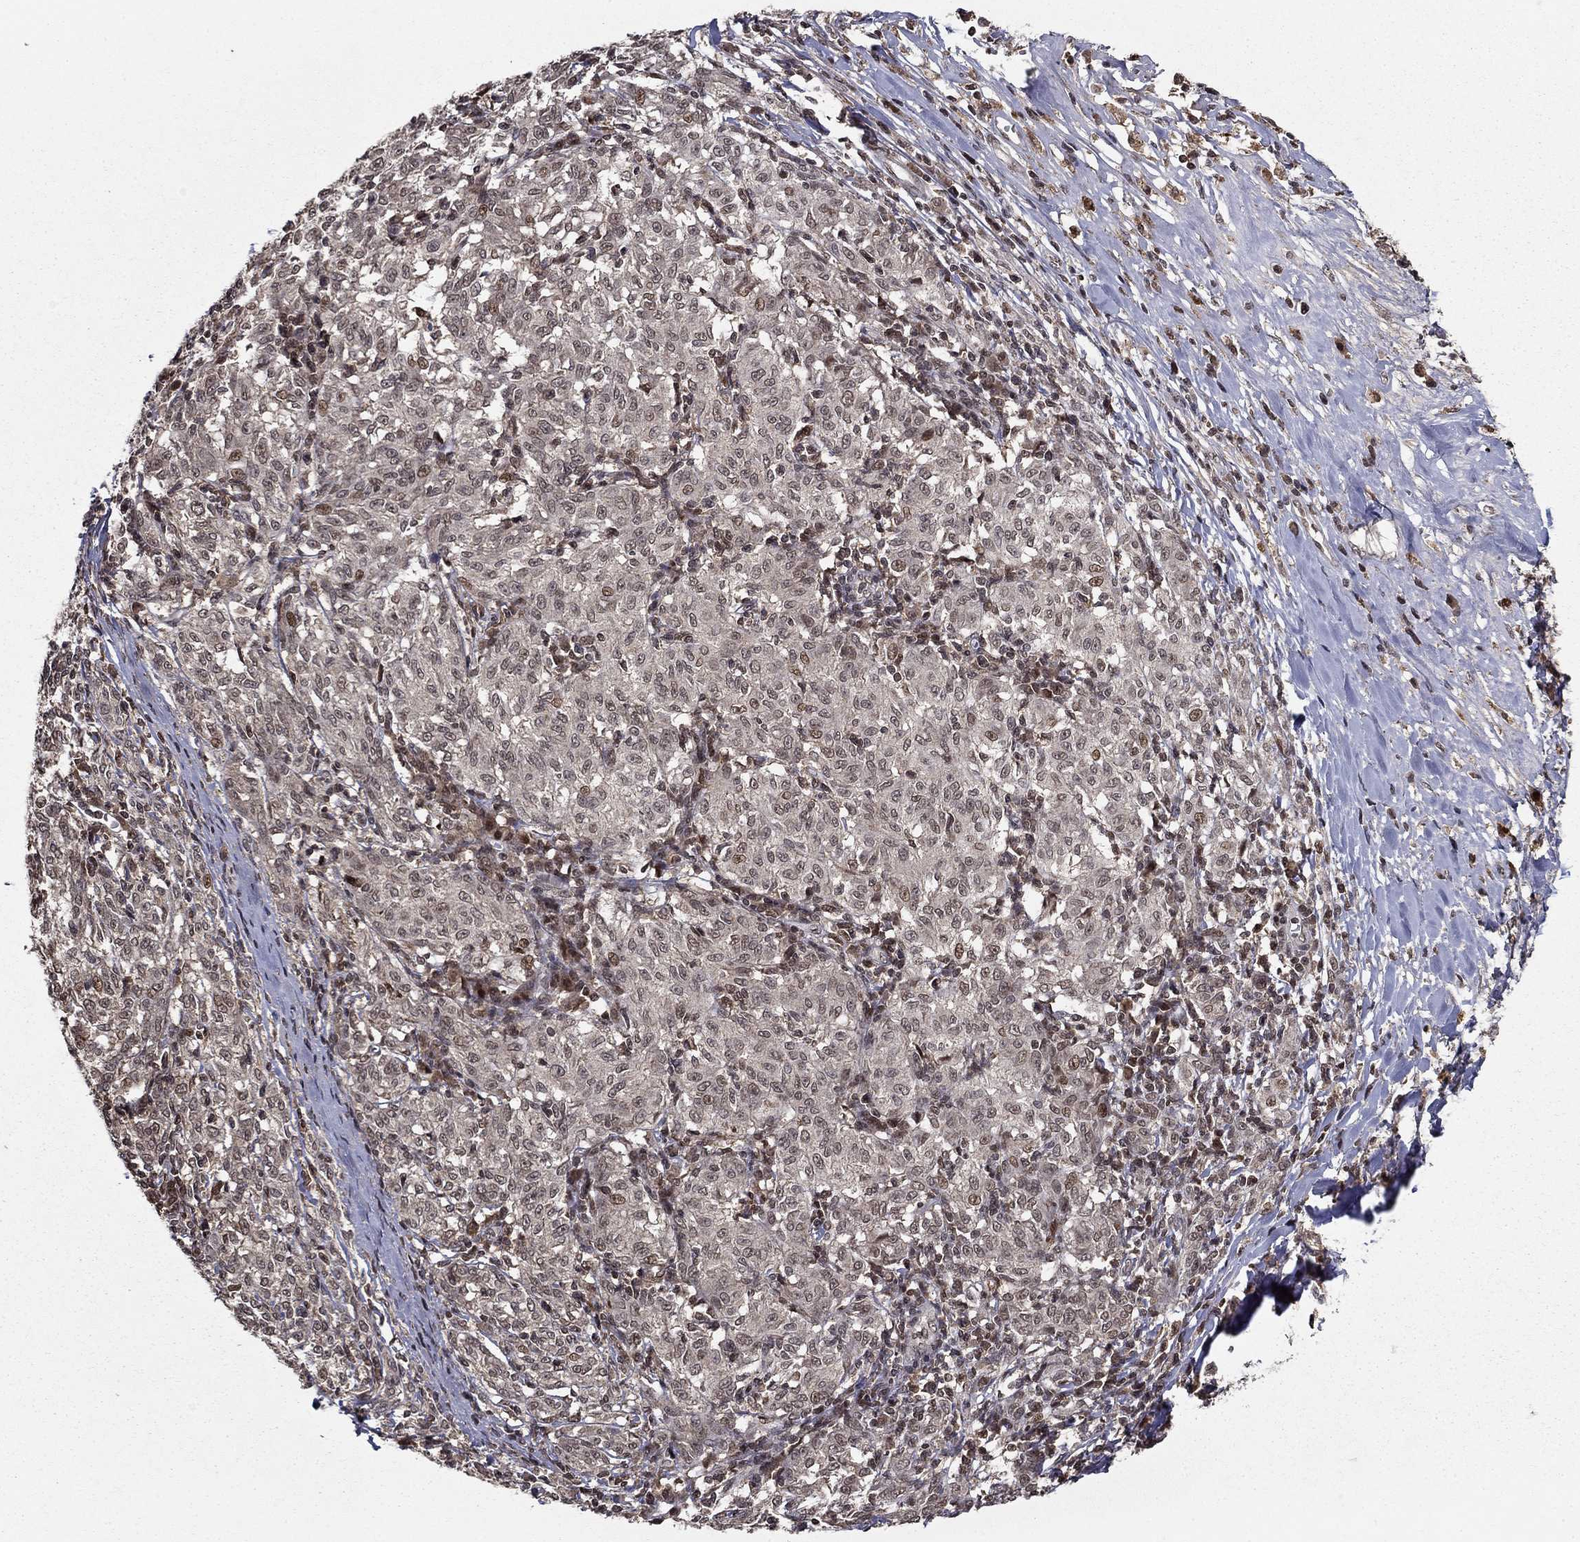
{"staining": {"intensity": "weak", "quantity": "<25%", "location": "nuclear"}, "tissue": "melanoma", "cell_type": "Tumor cells", "image_type": "cancer", "snomed": [{"axis": "morphology", "description": "Malignant melanoma, NOS"}, {"axis": "topography", "description": "Skin"}], "caption": "There is no significant expression in tumor cells of melanoma.", "gene": "CDCA7L", "patient": {"sex": "female", "age": 72}}